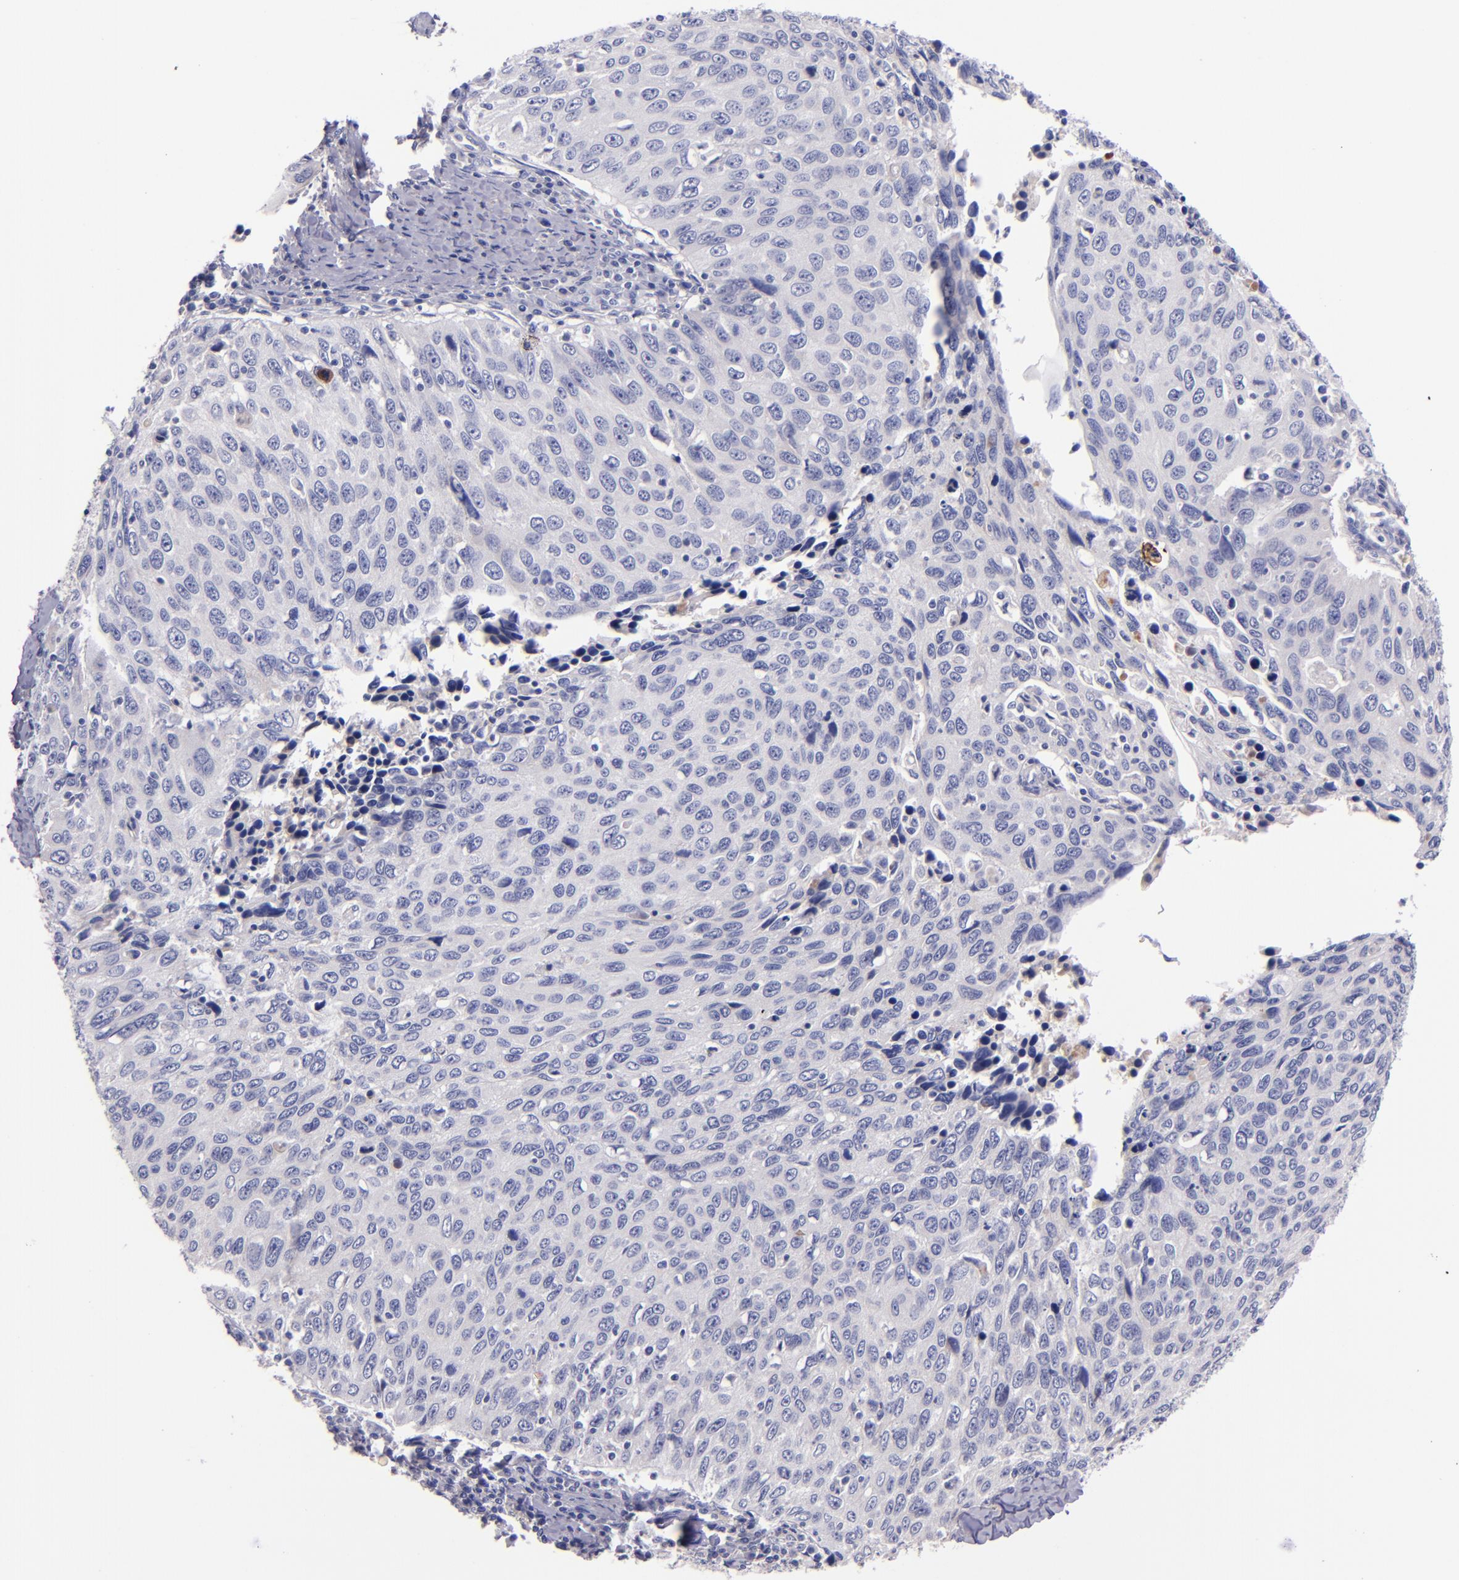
{"staining": {"intensity": "negative", "quantity": "none", "location": "none"}, "tissue": "cervical cancer", "cell_type": "Tumor cells", "image_type": "cancer", "snomed": [{"axis": "morphology", "description": "Squamous cell carcinoma, NOS"}, {"axis": "topography", "description": "Cervix"}], "caption": "Squamous cell carcinoma (cervical) was stained to show a protein in brown. There is no significant positivity in tumor cells.", "gene": "KNG1", "patient": {"sex": "female", "age": 53}}